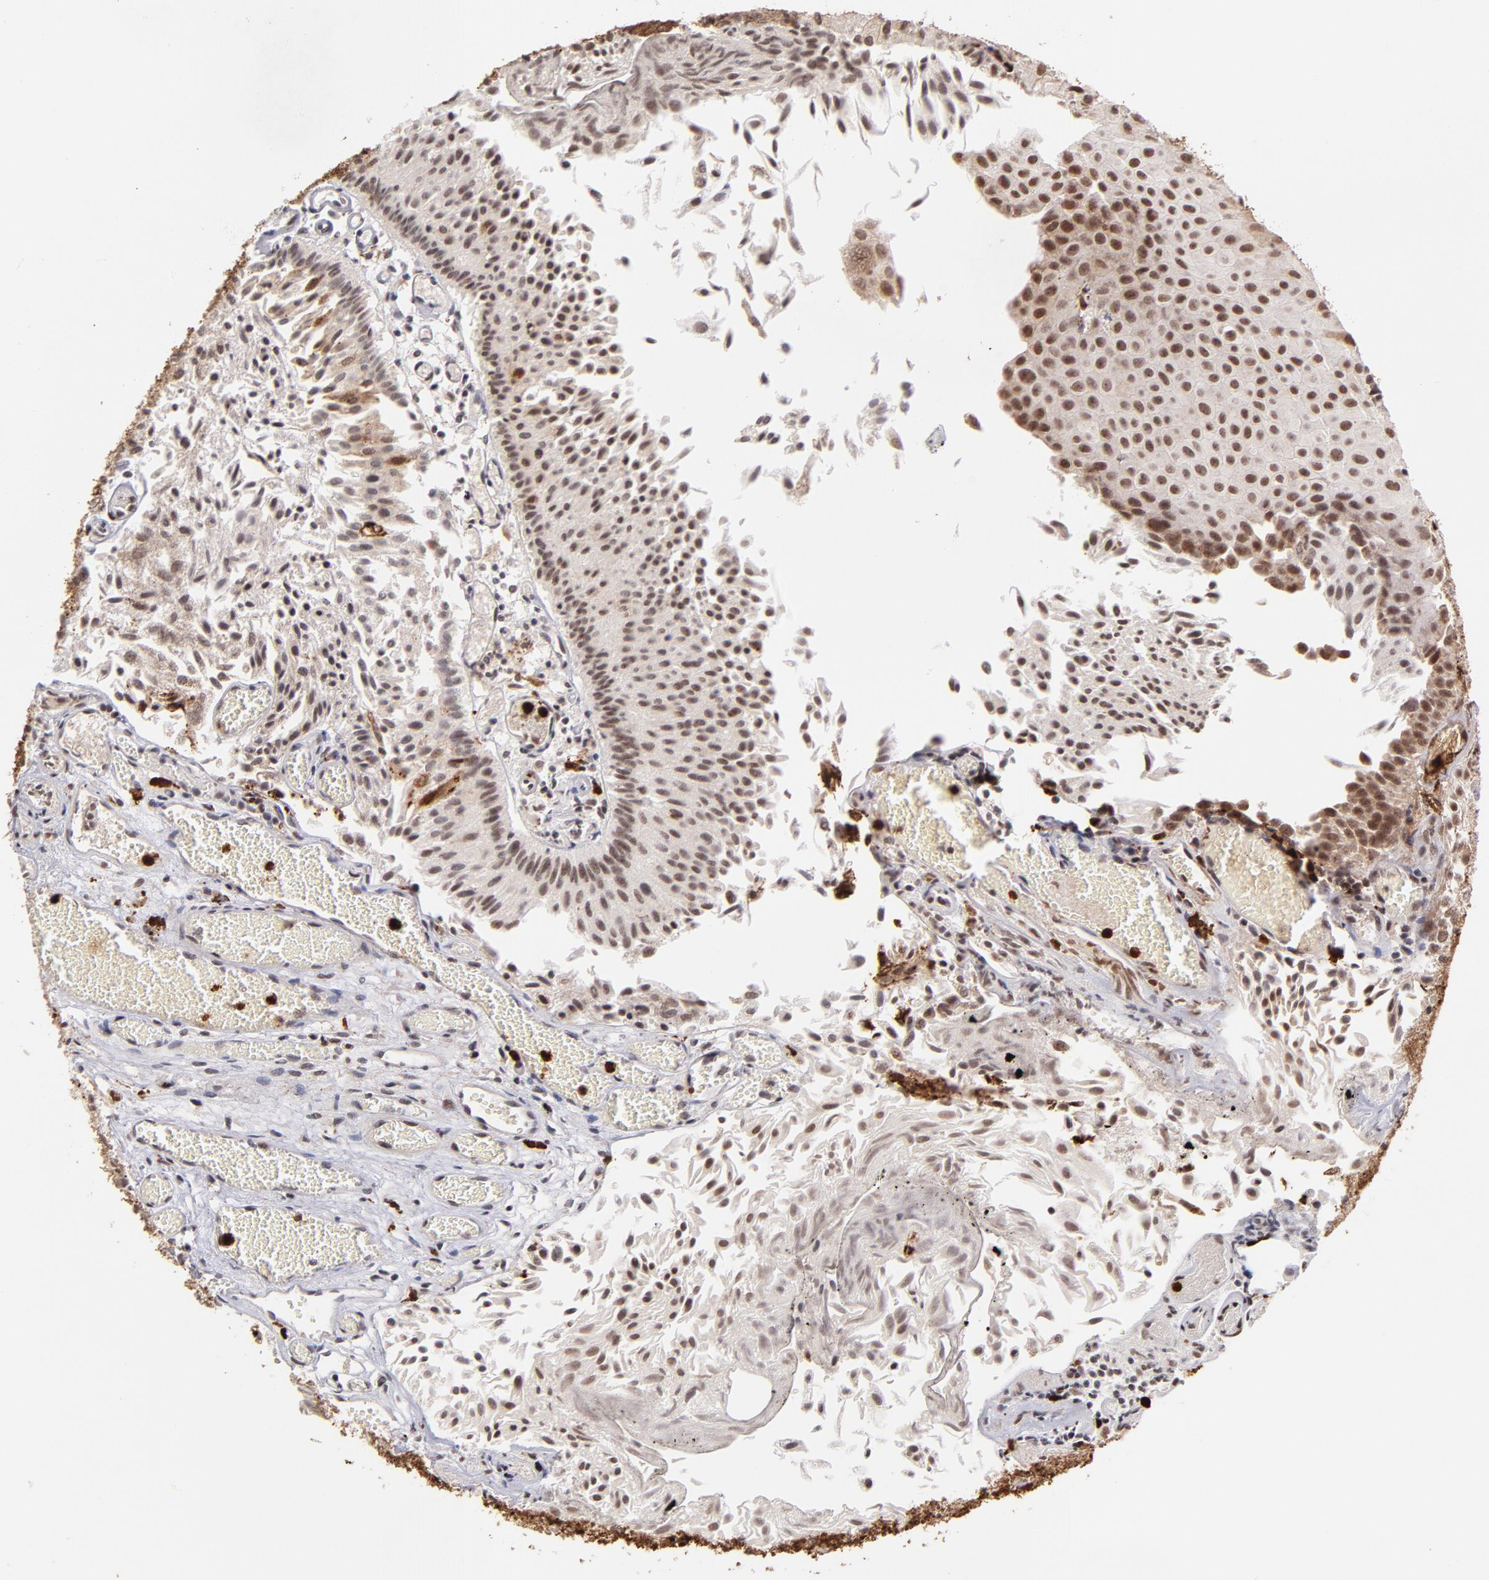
{"staining": {"intensity": "weak", "quantity": ">75%", "location": "cytoplasmic/membranous,nuclear"}, "tissue": "urothelial cancer", "cell_type": "Tumor cells", "image_type": "cancer", "snomed": [{"axis": "morphology", "description": "Urothelial carcinoma, Low grade"}, {"axis": "topography", "description": "Urinary bladder"}], "caption": "Low-grade urothelial carcinoma stained with a brown dye reveals weak cytoplasmic/membranous and nuclear positive expression in approximately >75% of tumor cells.", "gene": "ZFX", "patient": {"sex": "male", "age": 86}}